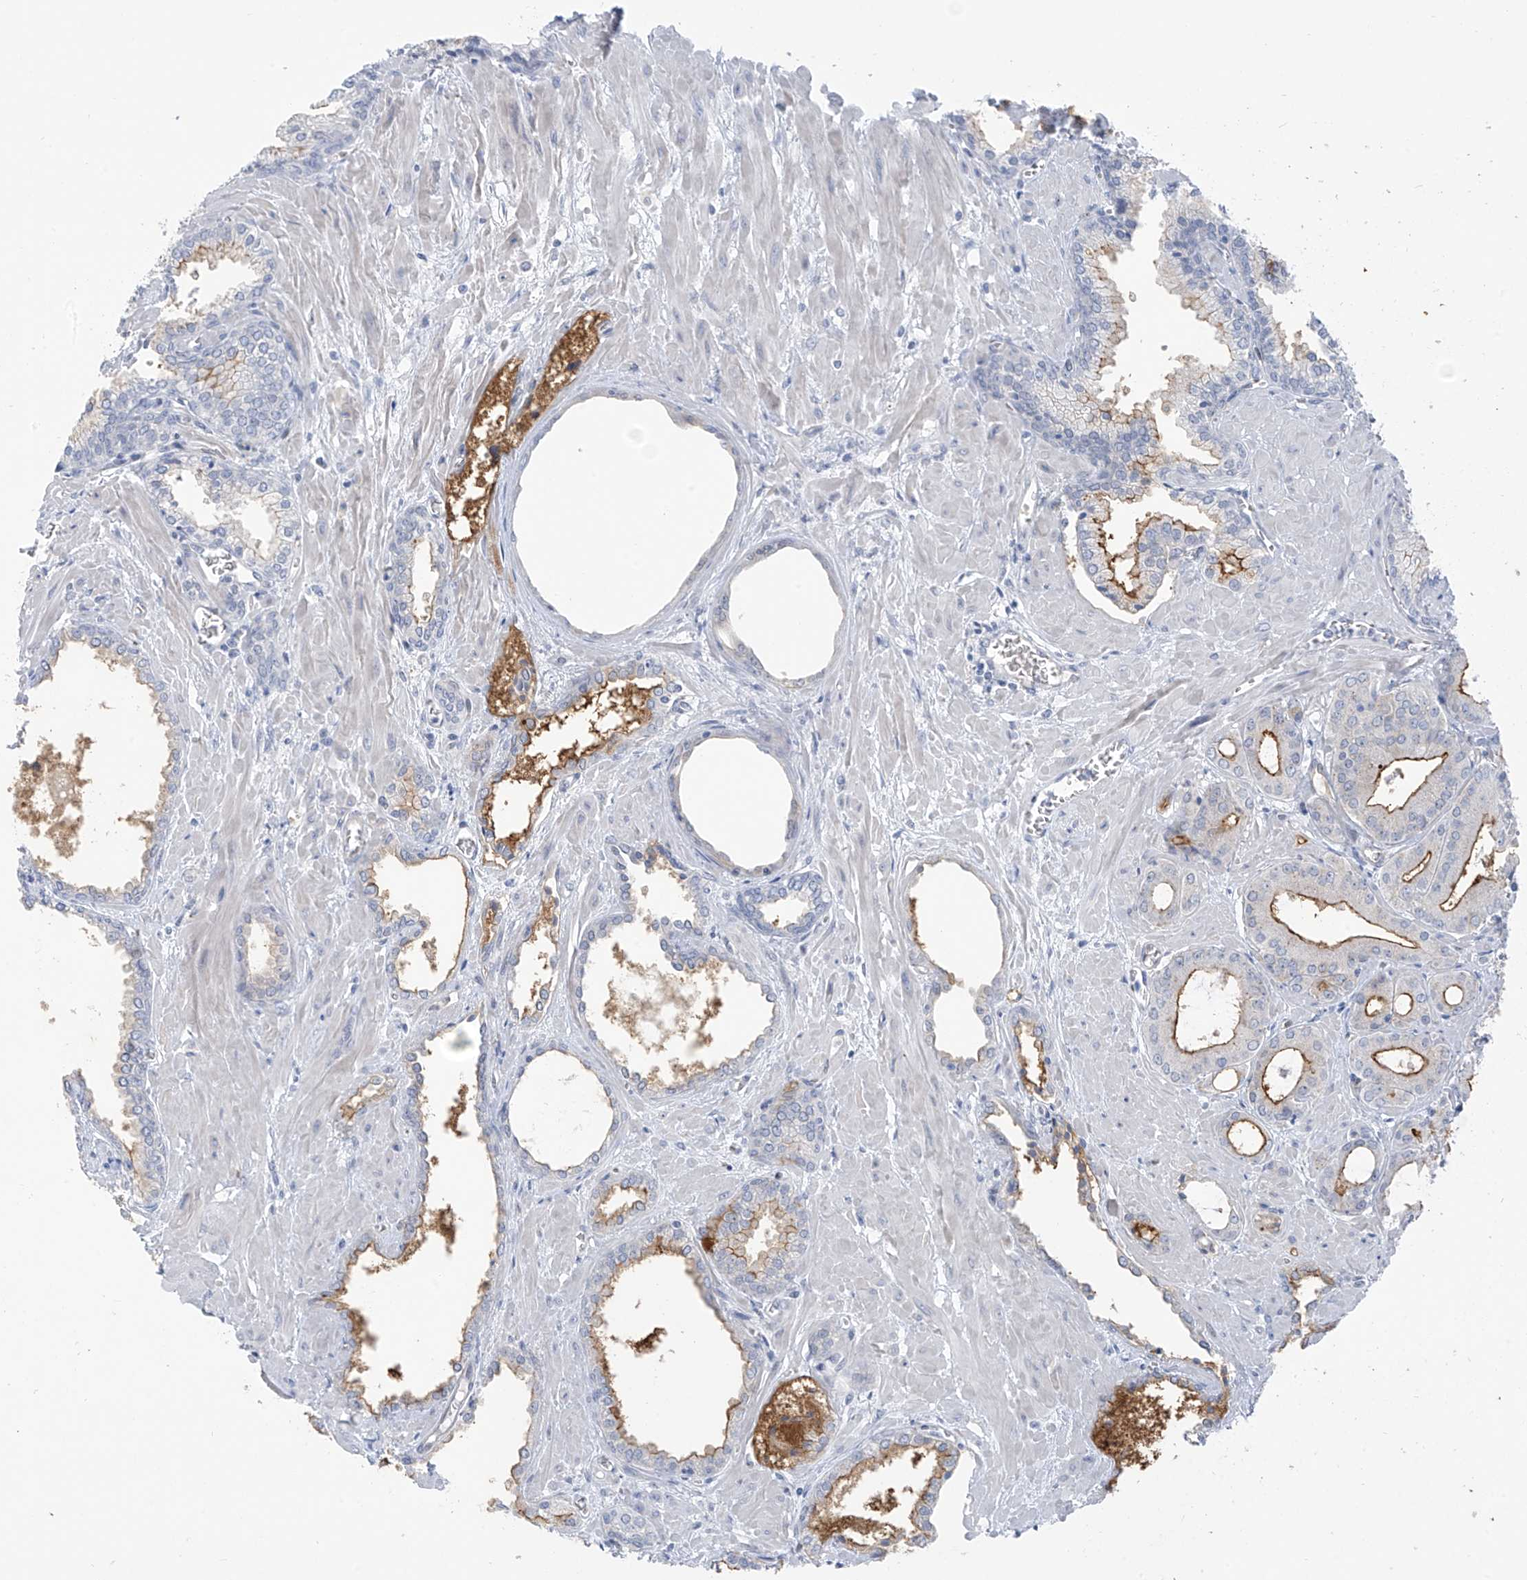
{"staining": {"intensity": "moderate", "quantity": "25%-75%", "location": "cytoplasmic/membranous"}, "tissue": "prostate cancer", "cell_type": "Tumor cells", "image_type": "cancer", "snomed": [{"axis": "morphology", "description": "Adenocarcinoma, Low grade"}, {"axis": "topography", "description": "Prostate"}], "caption": "Prostate cancer stained for a protein (brown) shows moderate cytoplasmic/membranous positive staining in approximately 25%-75% of tumor cells.", "gene": "ZNF793", "patient": {"sex": "male", "age": 67}}